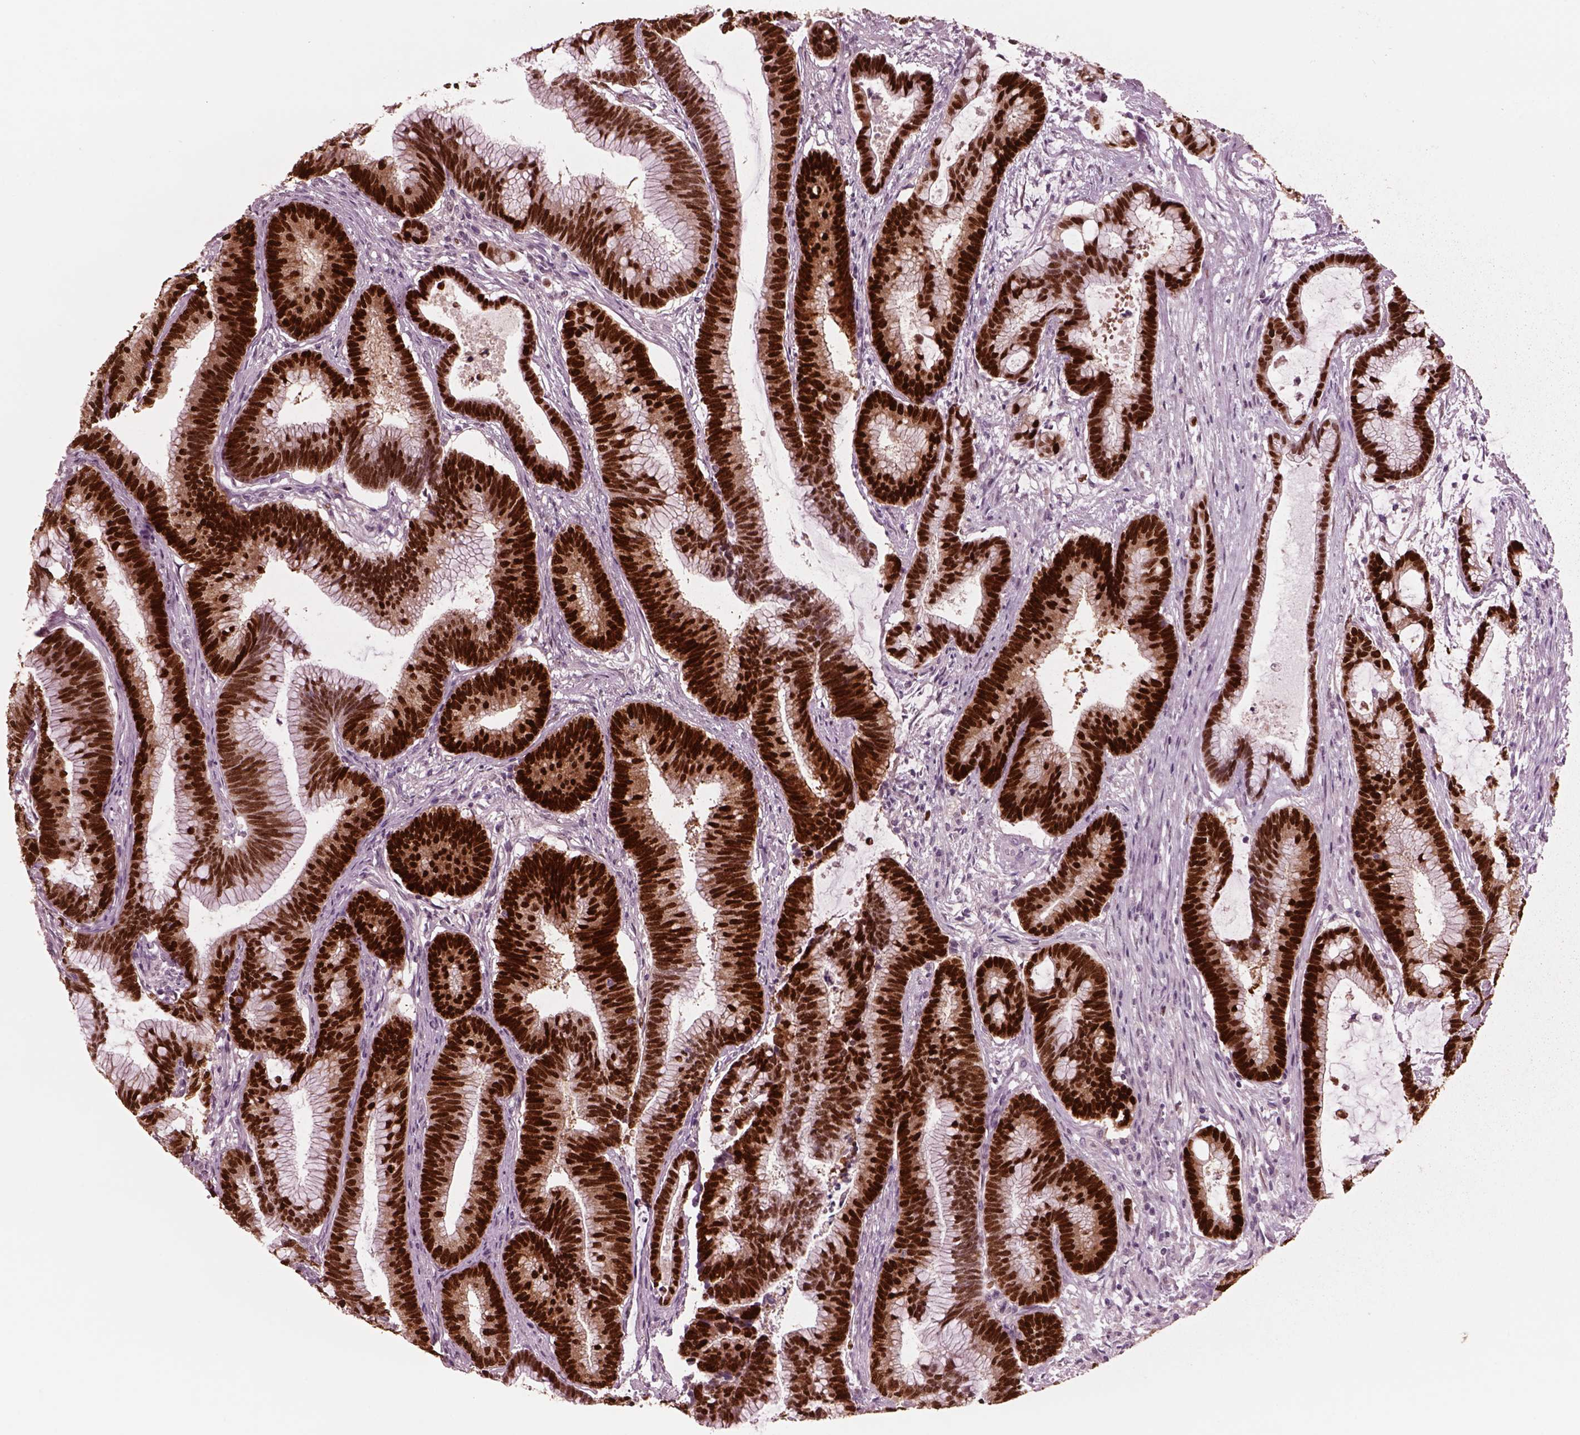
{"staining": {"intensity": "strong", "quantity": ">75%", "location": "nuclear"}, "tissue": "colorectal cancer", "cell_type": "Tumor cells", "image_type": "cancer", "snomed": [{"axis": "morphology", "description": "Adenocarcinoma, NOS"}, {"axis": "topography", "description": "Colon"}], "caption": "Brown immunohistochemical staining in human adenocarcinoma (colorectal) shows strong nuclear staining in about >75% of tumor cells. The staining is performed using DAB (3,3'-diaminobenzidine) brown chromogen to label protein expression. The nuclei are counter-stained blue using hematoxylin.", "gene": "SOX9", "patient": {"sex": "female", "age": 78}}